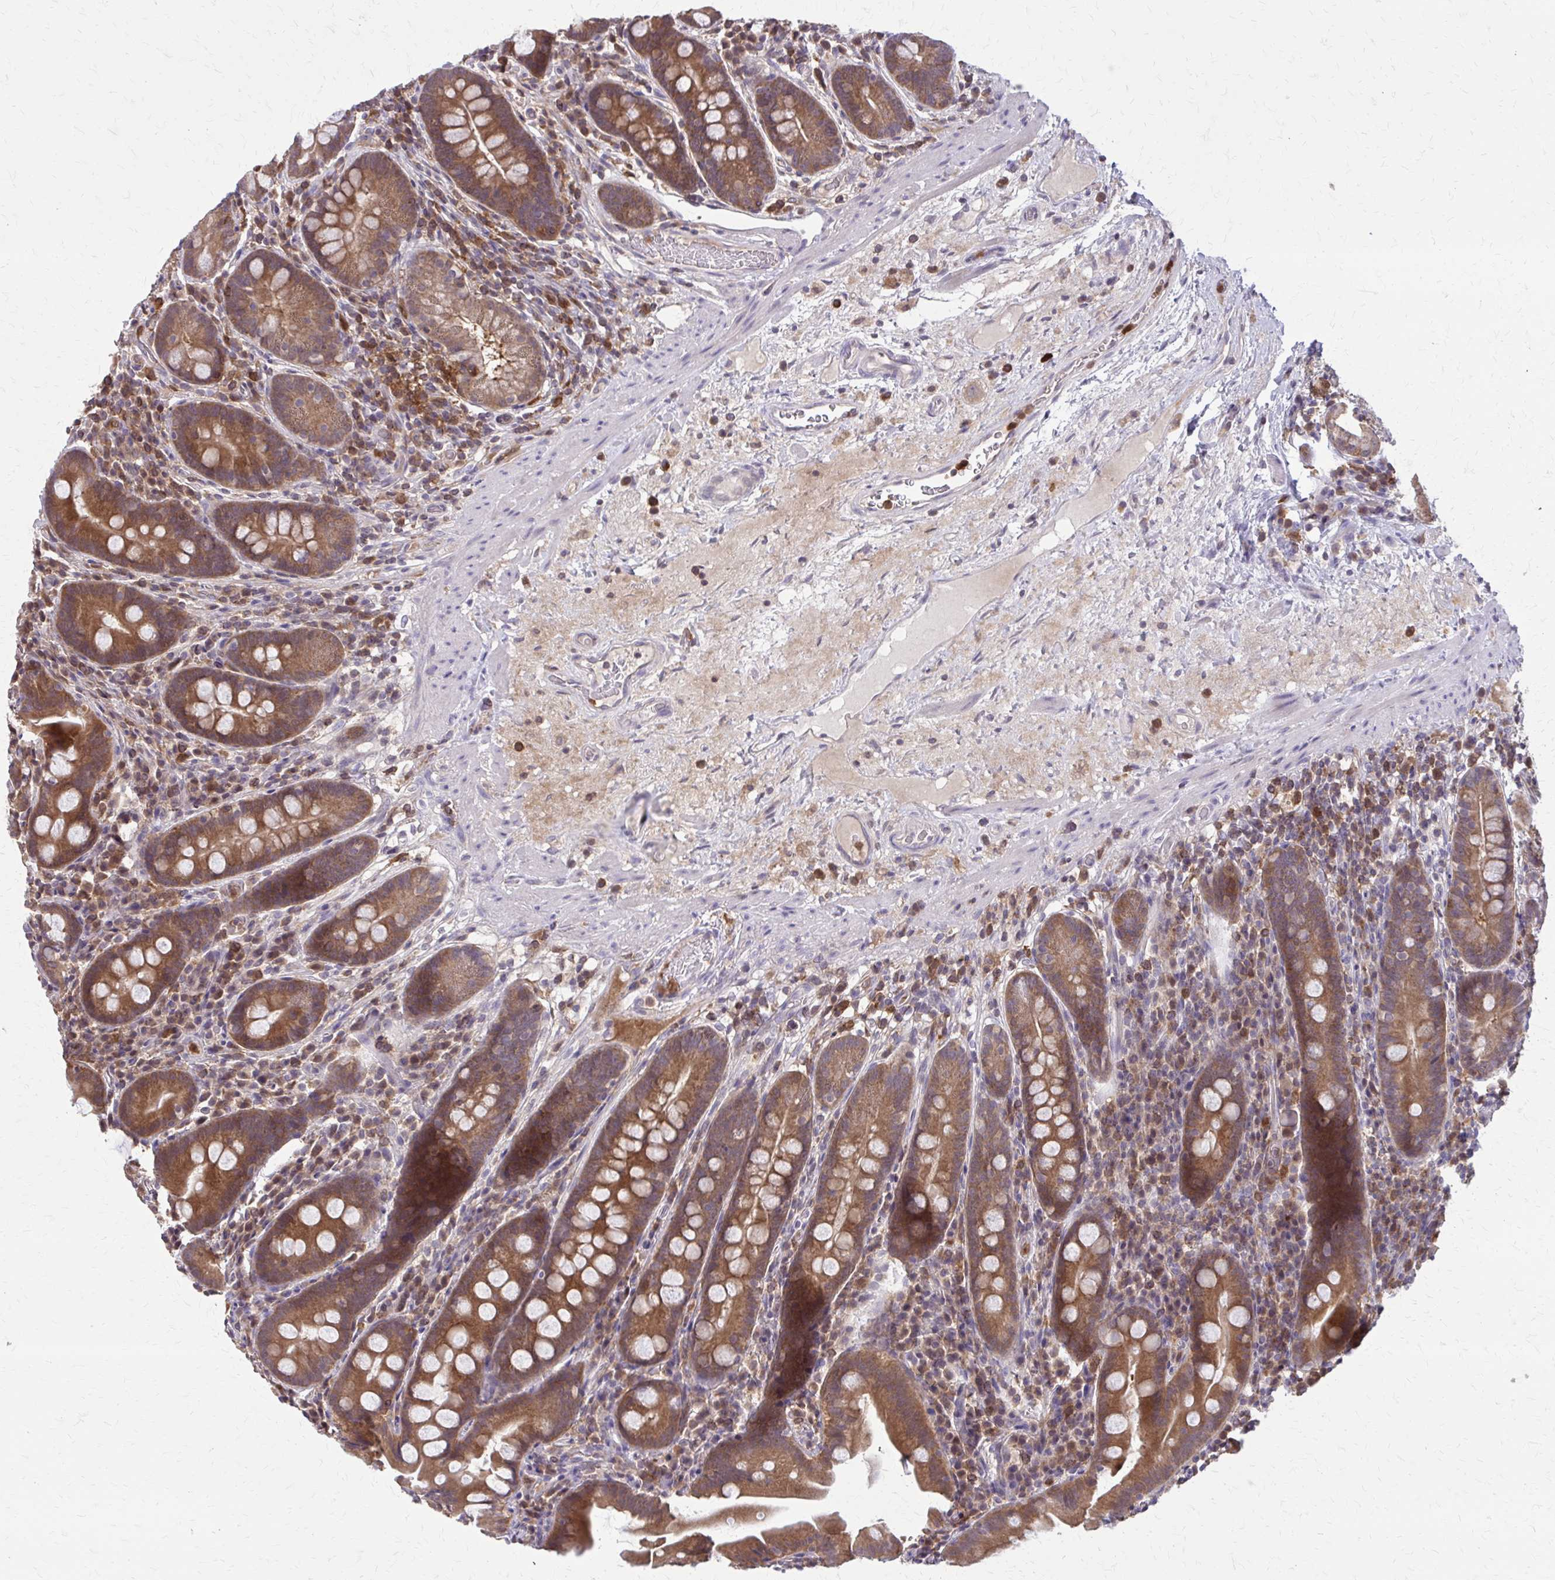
{"staining": {"intensity": "strong", "quantity": ">75%", "location": "cytoplasmic/membranous"}, "tissue": "small intestine", "cell_type": "Glandular cells", "image_type": "normal", "snomed": [{"axis": "morphology", "description": "Normal tissue, NOS"}, {"axis": "topography", "description": "Small intestine"}], "caption": "This is a histology image of immunohistochemistry (IHC) staining of unremarkable small intestine, which shows strong expression in the cytoplasmic/membranous of glandular cells.", "gene": "NRBF2", "patient": {"sex": "male", "age": 26}}